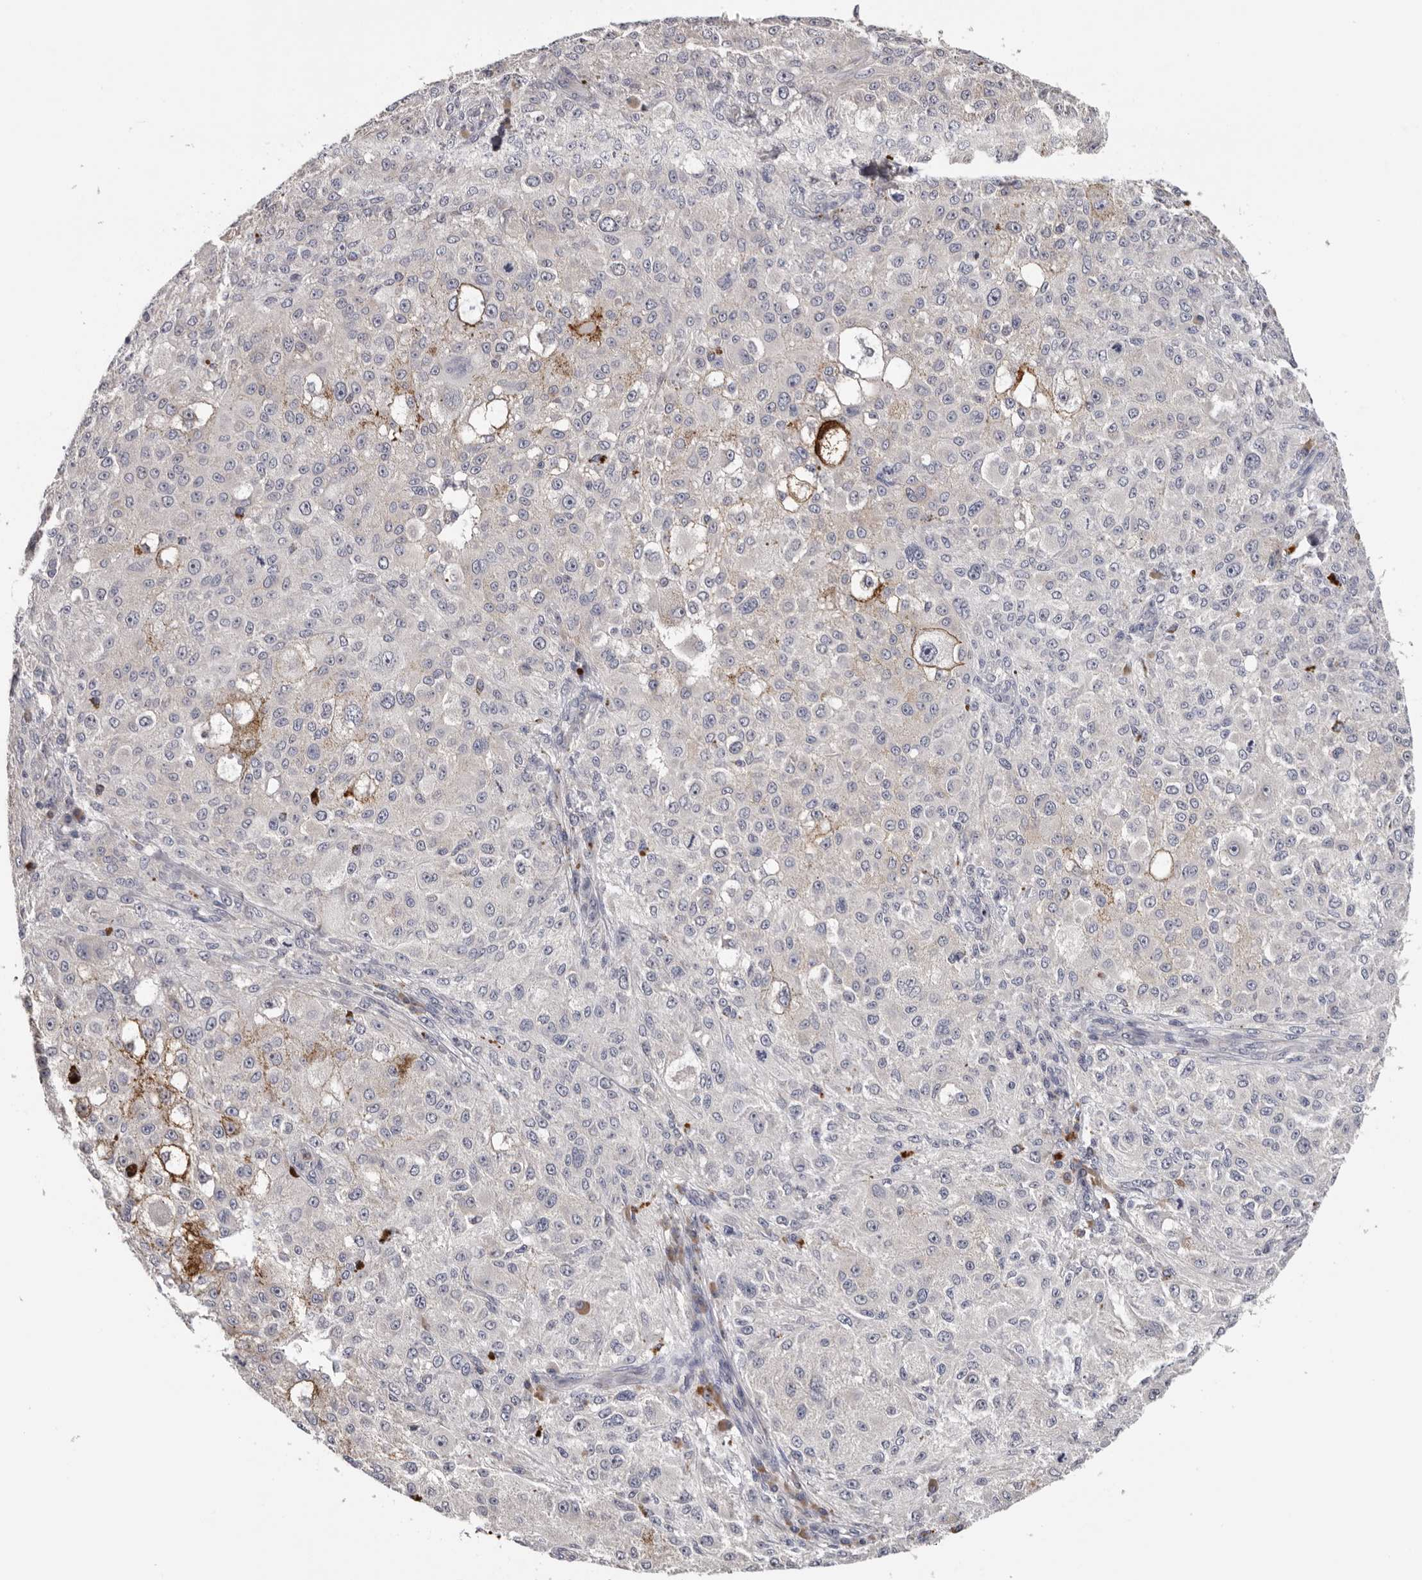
{"staining": {"intensity": "negative", "quantity": "none", "location": "none"}, "tissue": "melanoma", "cell_type": "Tumor cells", "image_type": "cancer", "snomed": [{"axis": "morphology", "description": "Necrosis, NOS"}, {"axis": "morphology", "description": "Malignant melanoma, NOS"}, {"axis": "topography", "description": "Skin"}], "caption": "This is a image of immunohistochemistry (IHC) staining of malignant melanoma, which shows no positivity in tumor cells.", "gene": "KIF2B", "patient": {"sex": "female", "age": 87}}